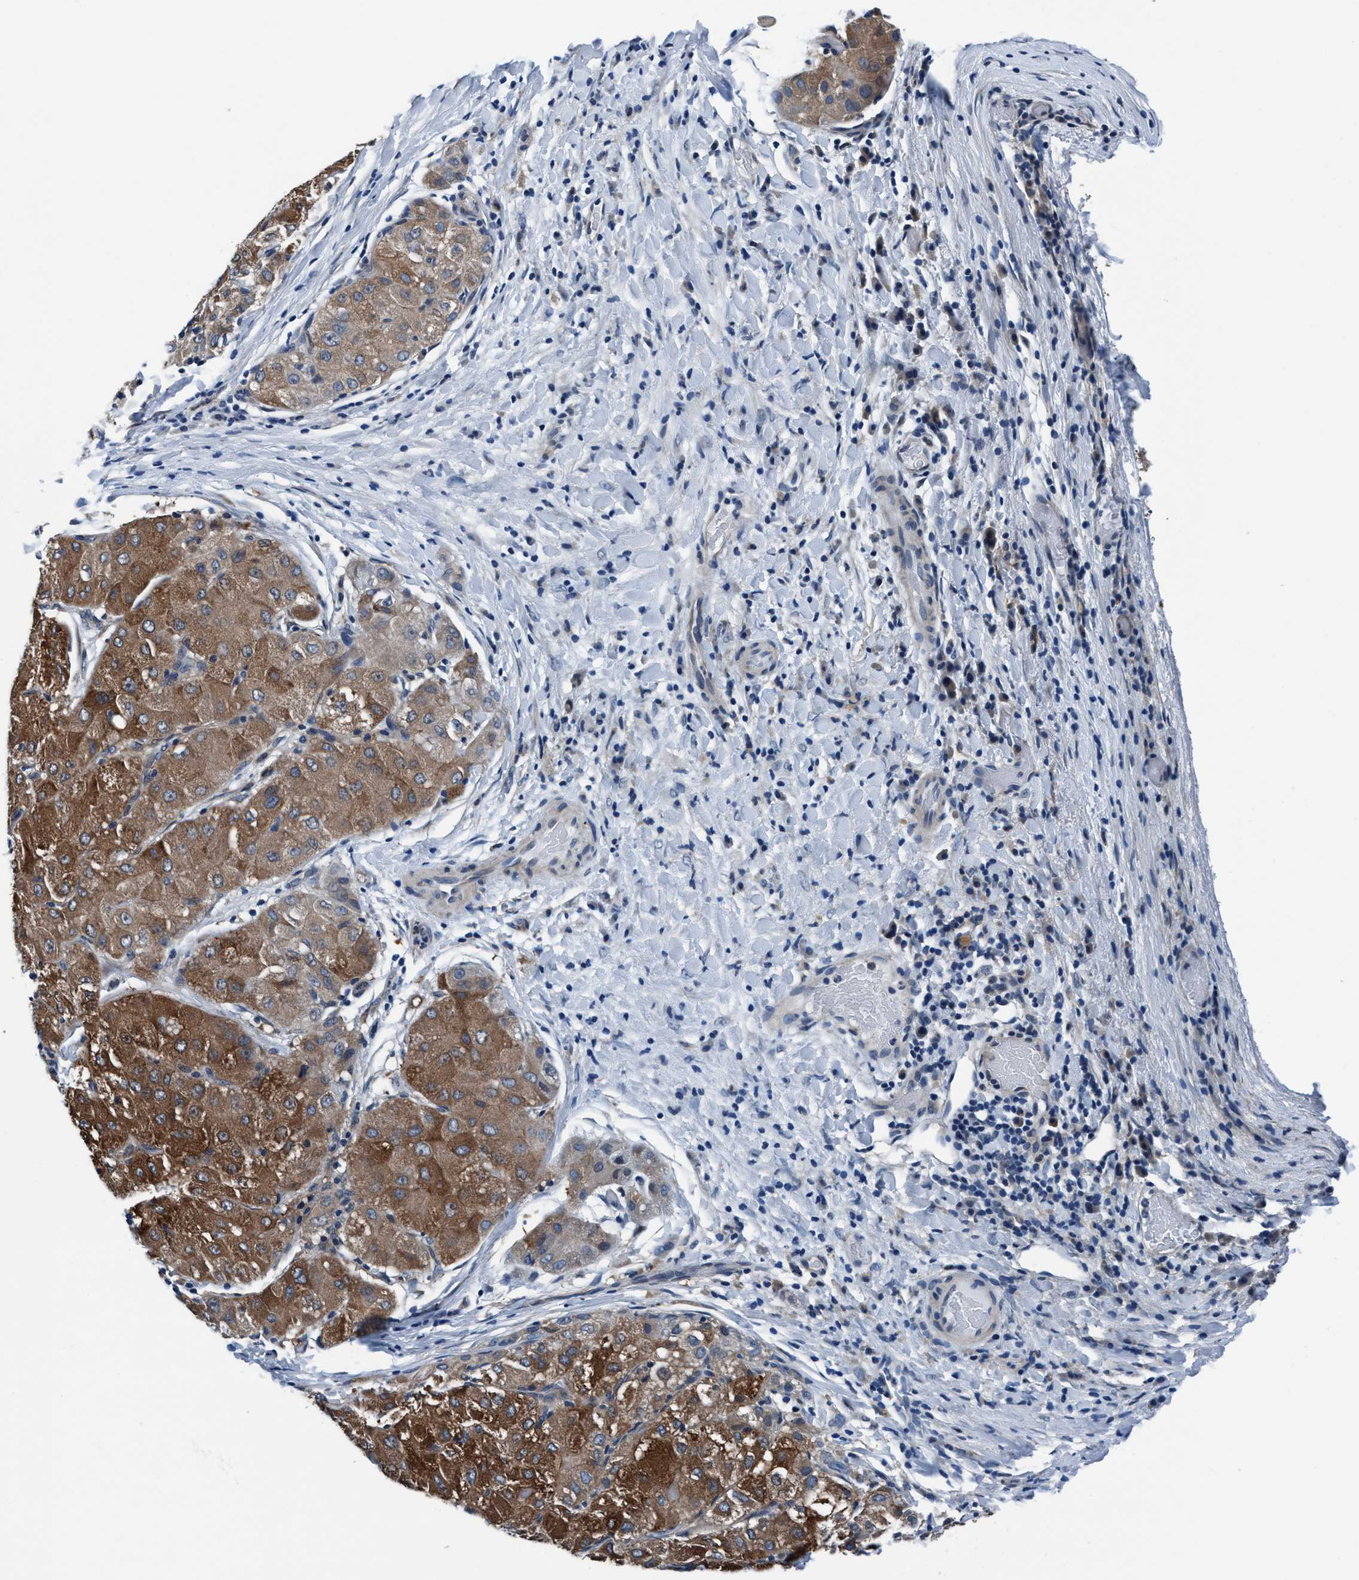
{"staining": {"intensity": "strong", "quantity": ">75%", "location": "cytoplasmic/membranous"}, "tissue": "liver cancer", "cell_type": "Tumor cells", "image_type": "cancer", "snomed": [{"axis": "morphology", "description": "Carcinoma, Hepatocellular, NOS"}, {"axis": "topography", "description": "Liver"}], "caption": "Brown immunohistochemical staining in hepatocellular carcinoma (liver) reveals strong cytoplasmic/membranous expression in approximately >75% of tumor cells.", "gene": "TMEM94", "patient": {"sex": "male", "age": 80}}